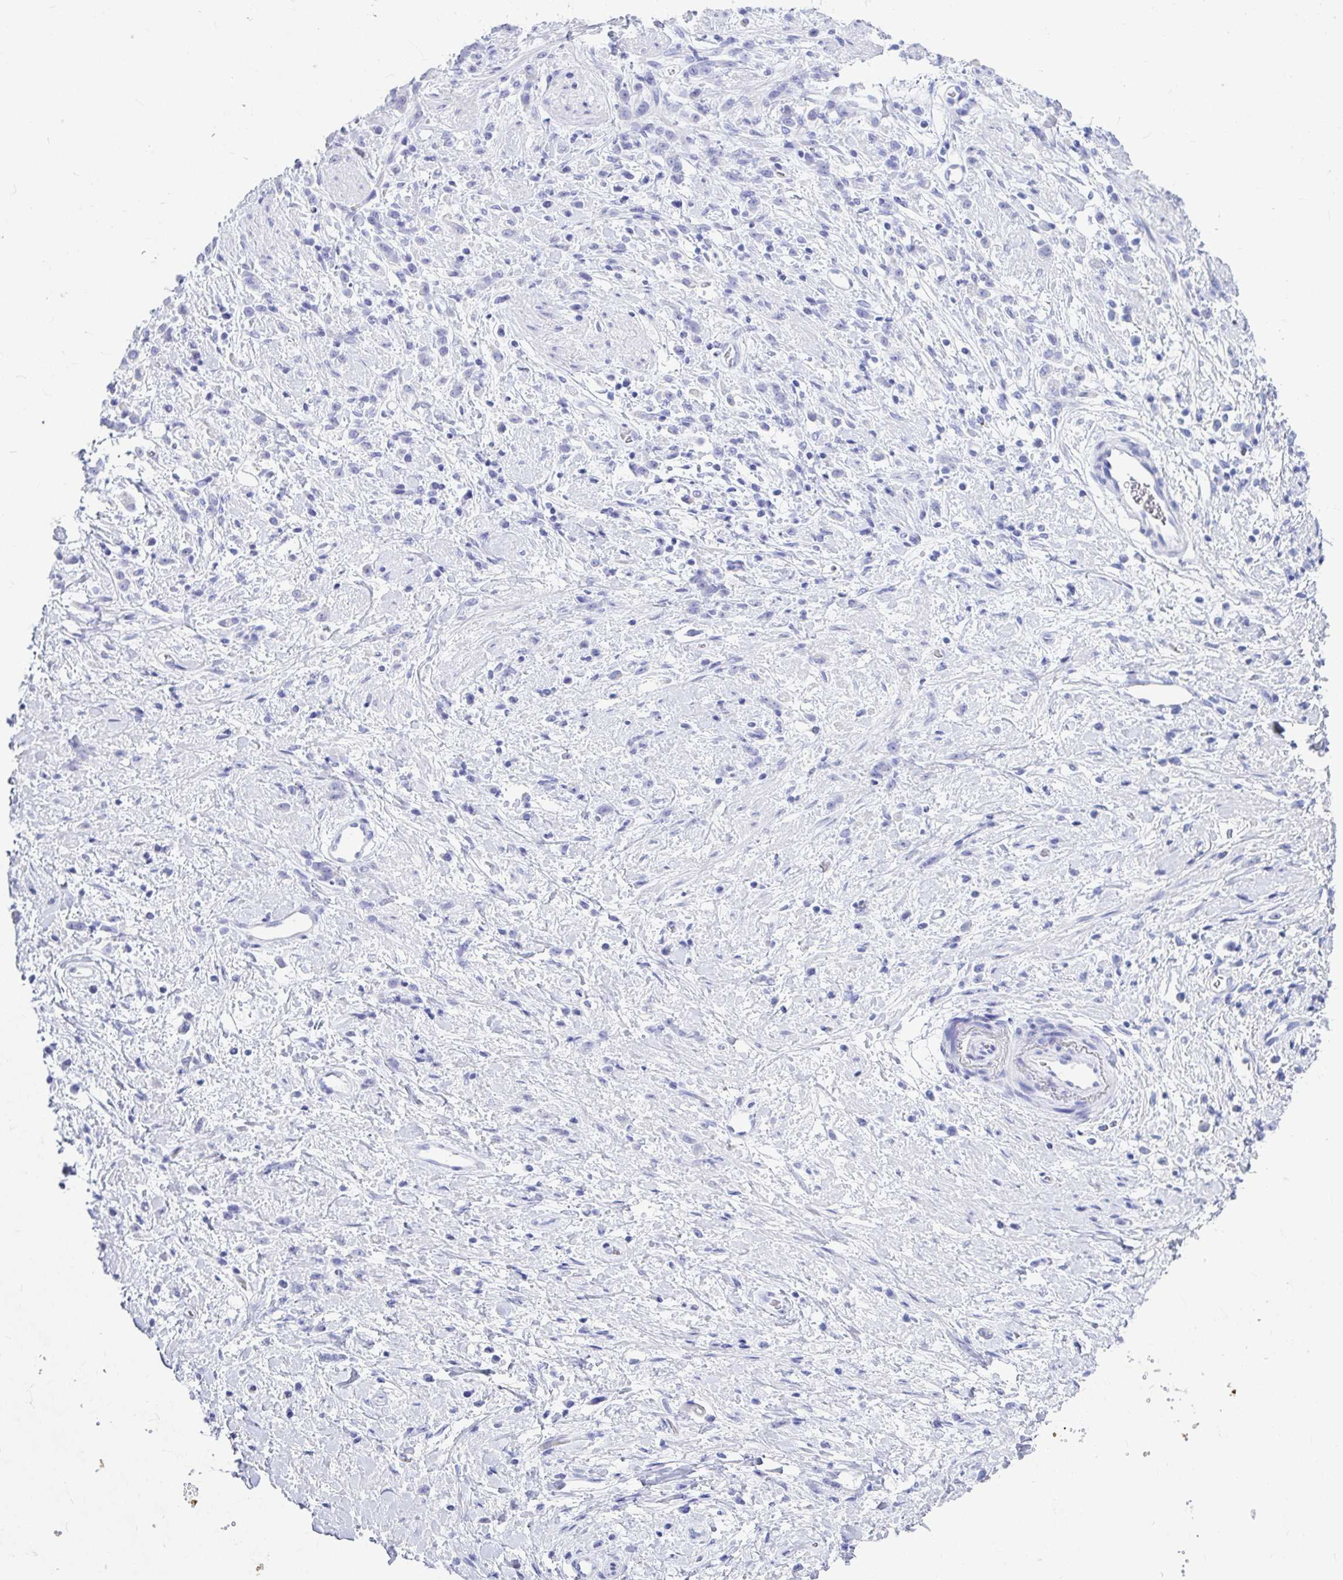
{"staining": {"intensity": "negative", "quantity": "none", "location": "none"}, "tissue": "stomach cancer", "cell_type": "Tumor cells", "image_type": "cancer", "snomed": [{"axis": "morphology", "description": "Adenocarcinoma, NOS"}, {"axis": "topography", "description": "Stomach"}], "caption": "A photomicrograph of human stomach cancer (adenocarcinoma) is negative for staining in tumor cells. (Stains: DAB IHC with hematoxylin counter stain, Microscopy: brightfield microscopy at high magnification).", "gene": "OR5J2", "patient": {"sex": "female", "age": 60}}